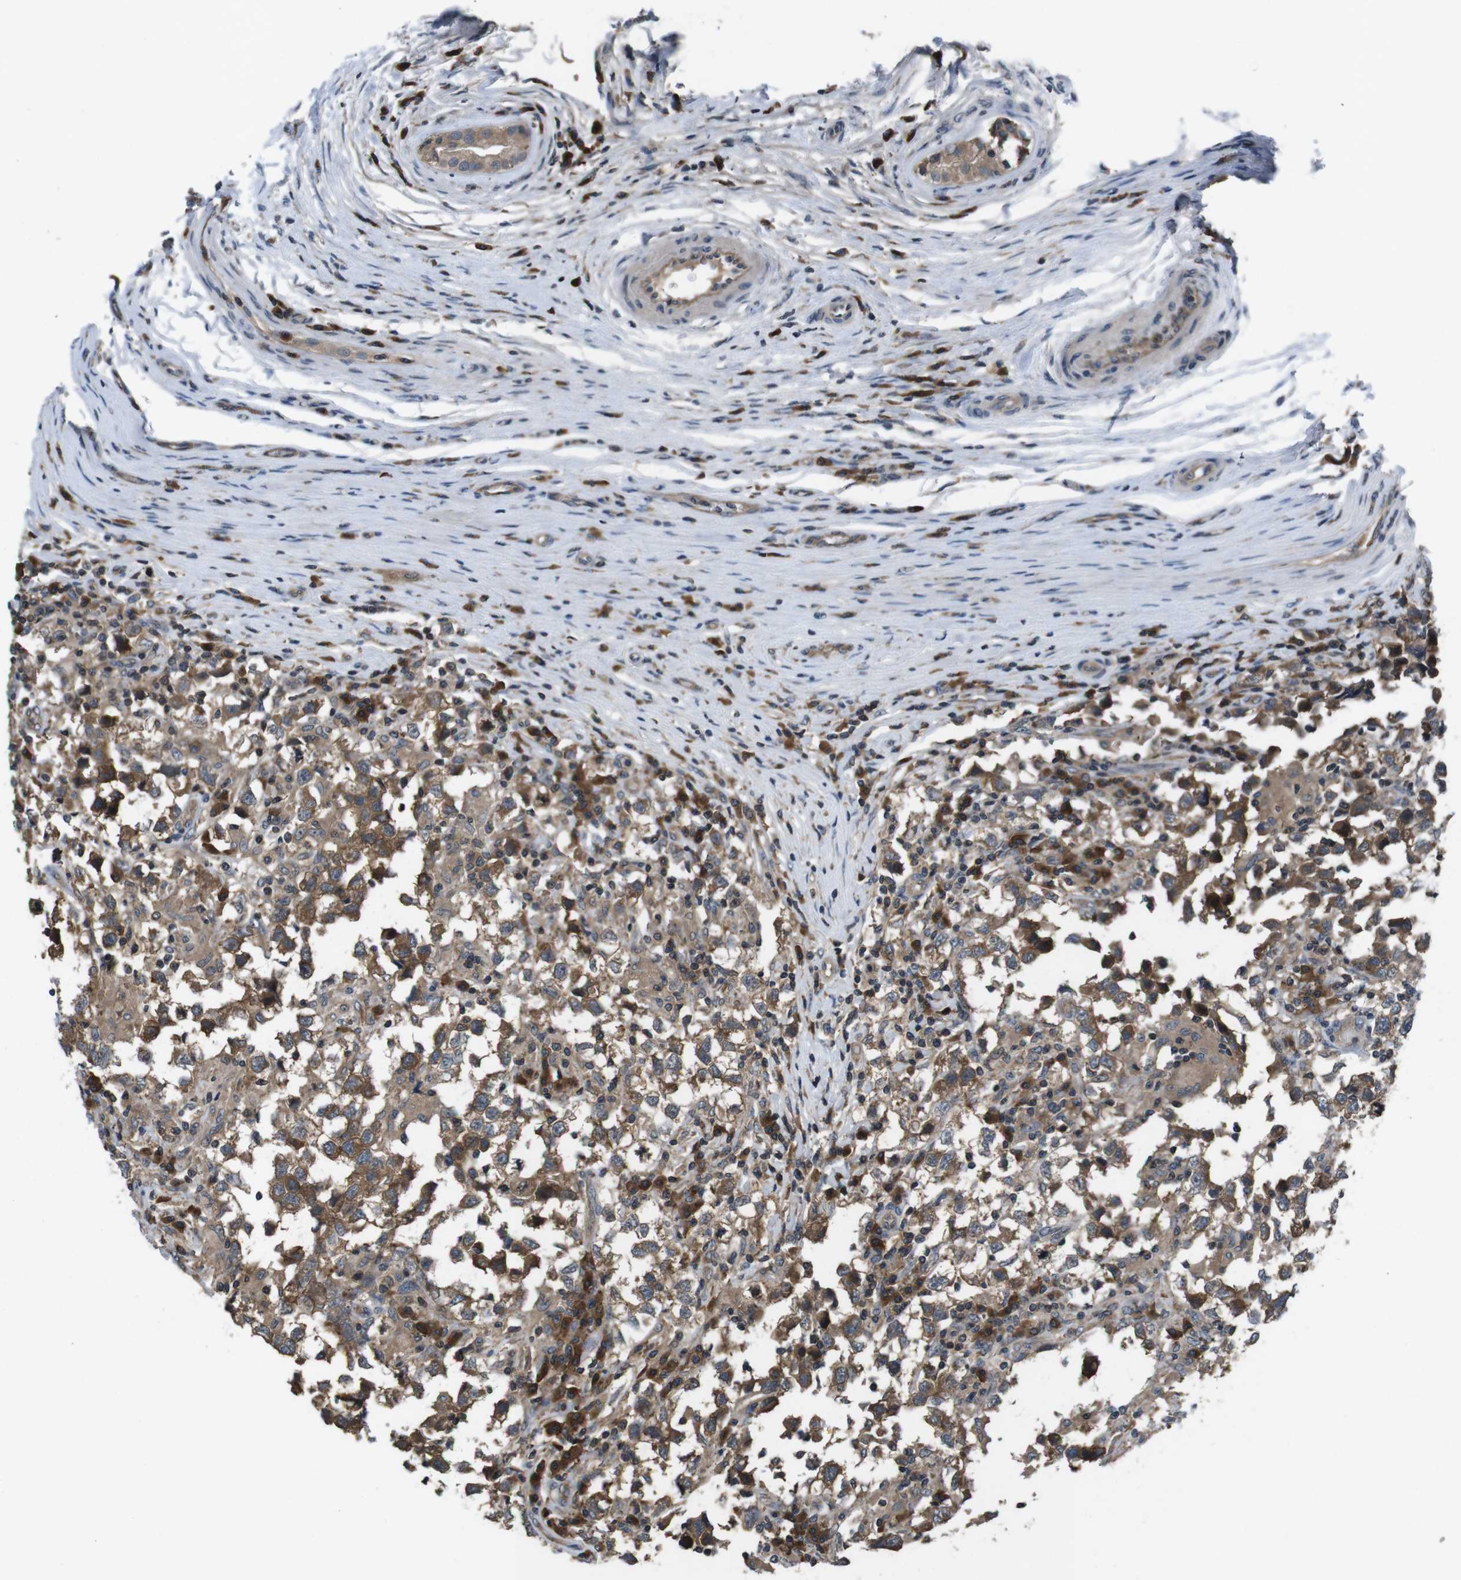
{"staining": {"intensity": "moderate", "quantity": ">75%", "location": "cytoplasmic/membranous"}, "tissue": "testis cancer", "cell_type": "Tumor cells", "image_type": "cancer", "snomed": [{"axis": "morphology", "description": "Carcinoma, Embryonal, NOS"}, {"axis": "topography", "description": "Testis"}], "caption": "This image exhibits testis cancer (embryonal carcinoma) stained with immunohistochemistry (IHC) to label a protein in brown. The cytoplasmic/membranous of tumor cells show moderate positivity for the protein. Nuclei are counter-stained blue.", "gene": "SLC22A23", "patient": {"sex": "male", "age": 21}}